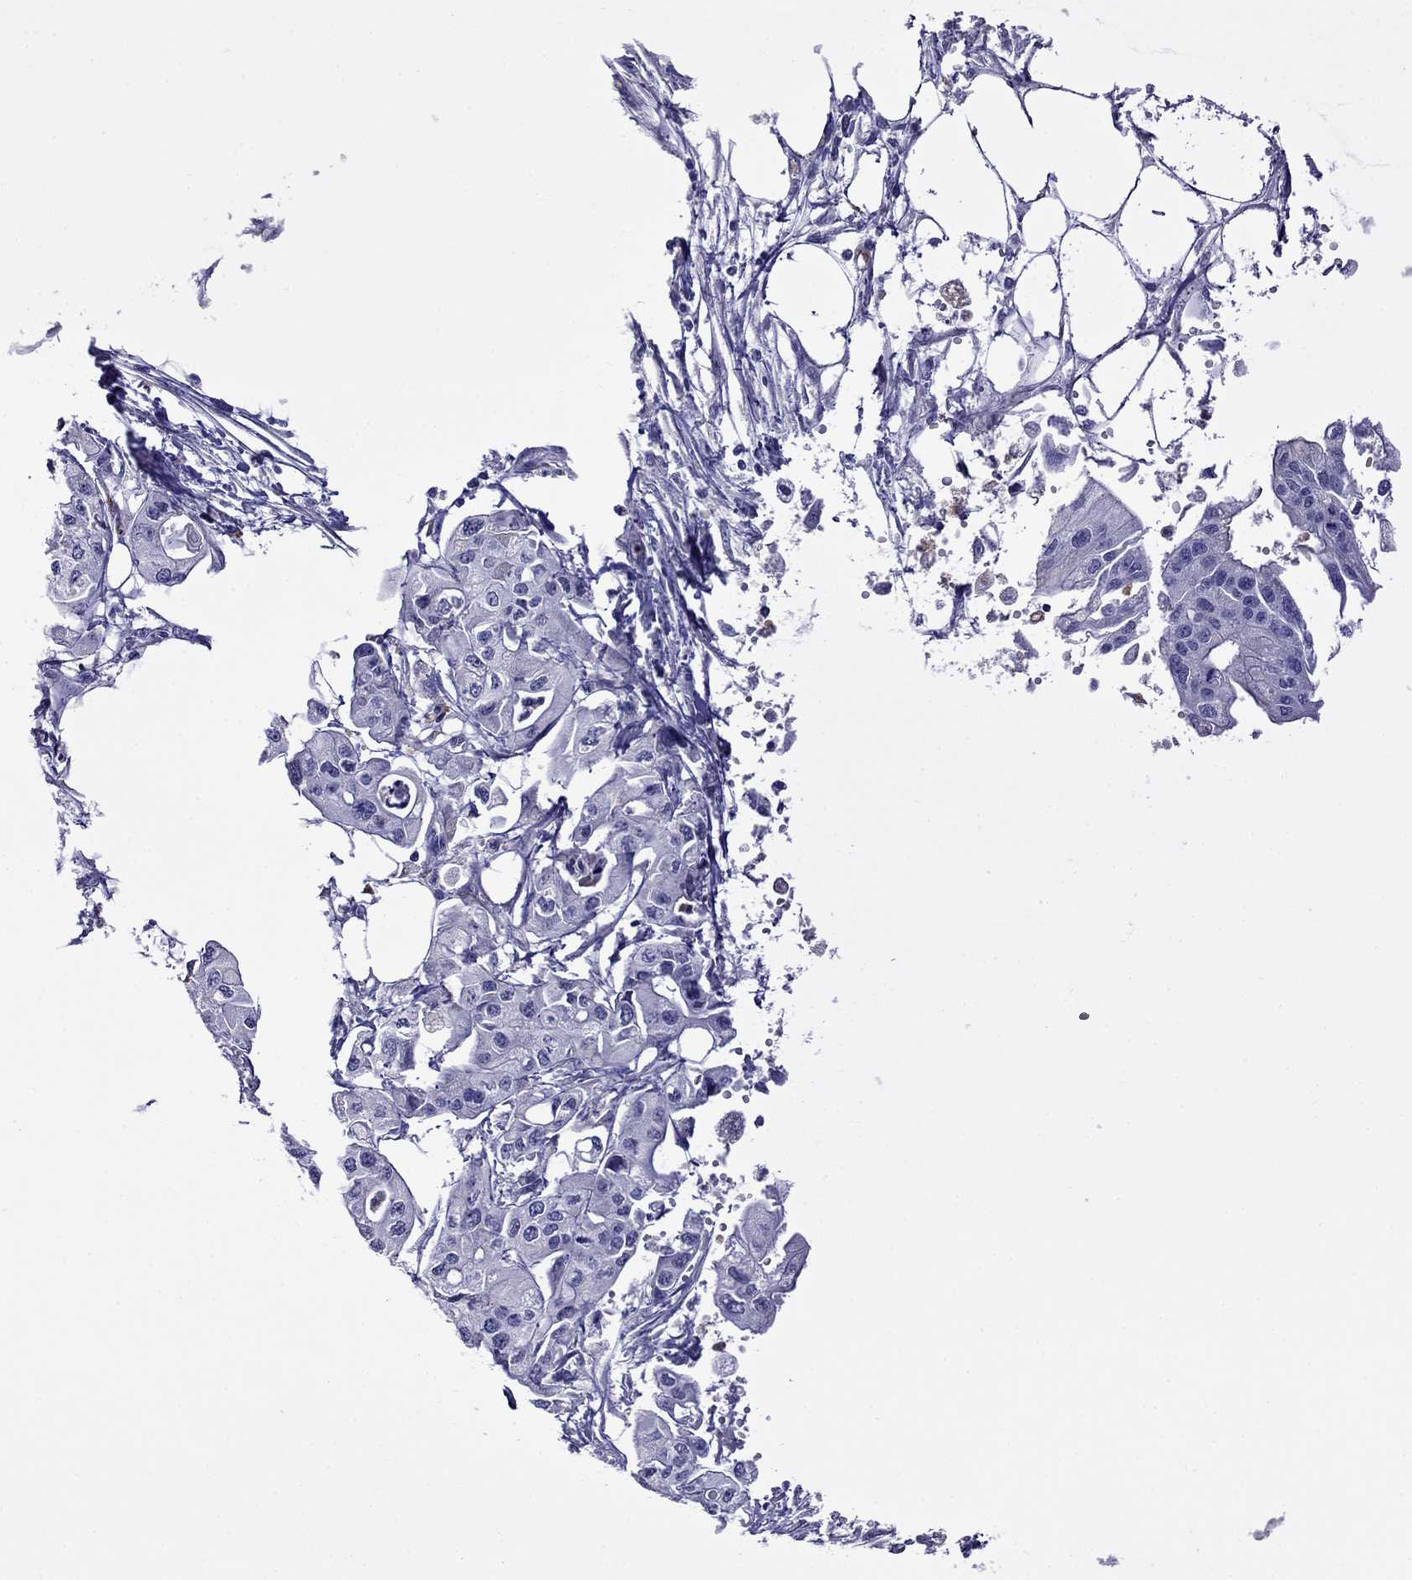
{"staining": {"intensity": "negative", "quantity": "none", "location": "none"}, "tissue": "pancreatic cancer", "cell_type": "Tumor cells", "image_type": "cancer", "snomed": [{"axis": "morphology", "description": "Adenocarcinoma, NOS"}, {"axis": "topography", "description": "Pancreas"}], "caption": "A high-resolution image shows immunohistochemistry staining of pancreatic cancer (adenocarcinoma), which reveals no significant positivity in tumor cells.", "gene": "STAR", "patient": {"sex": "male", "age": 70}}